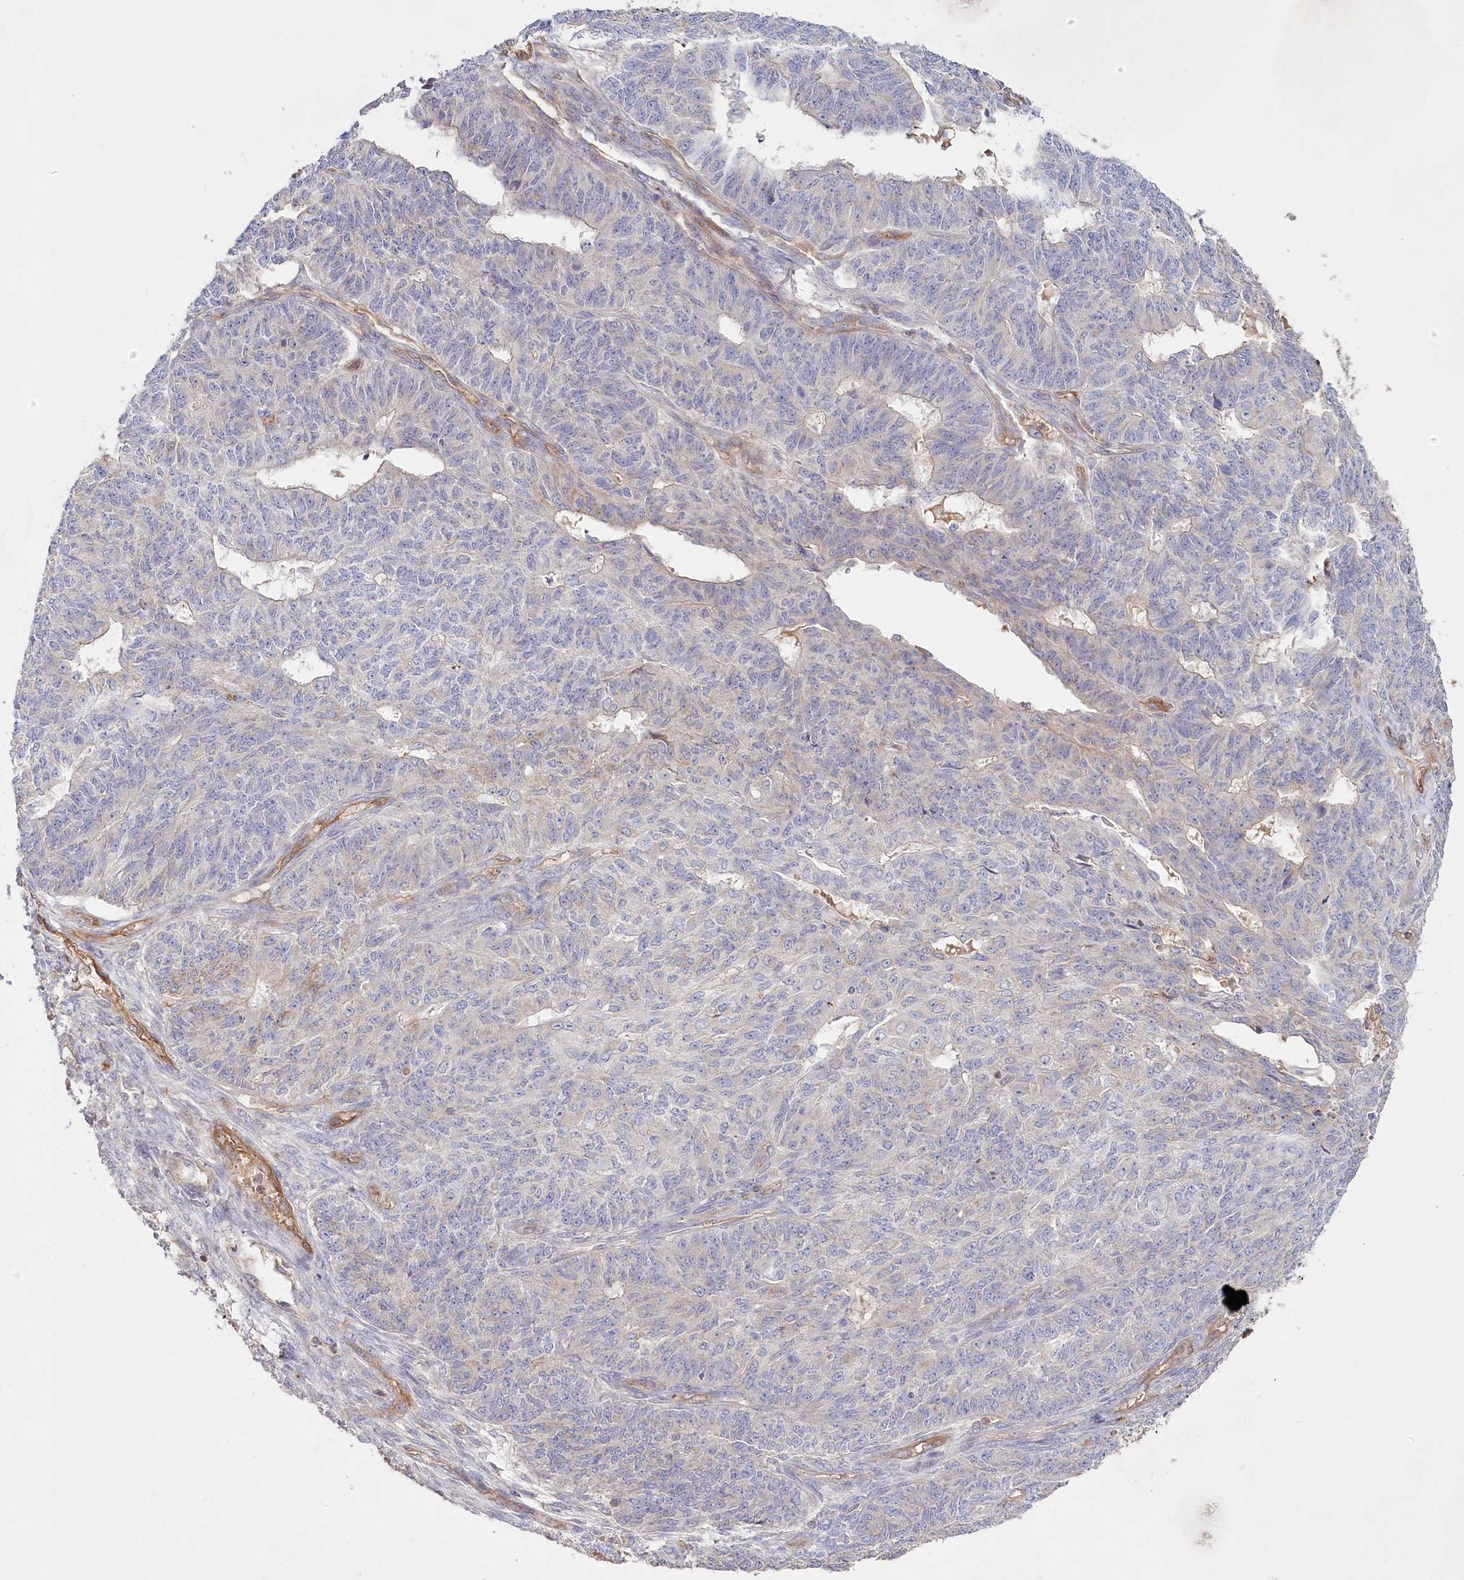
{"staining": {"intensity": "moderate", "quantity": "<25%", "location": "cytoplasmic/membranous"}, "tissue": "endometrial cancer", "cell_type": "Tumor cells", "image_type": "cancer", "snomed": [{"axis": "morphology", "description": "Adenocarcinoma, NOS"}, {"axis": "topography", "description": "Endometrium"}], "caption": "Moderate cytoplasmic/membranous positivity for a protein is seen in about <25% of tumor cells of endometrial adenocarcinoma using IHC.", "gene": "RBP5", "patient": {"sex": "female", "age": 32}}